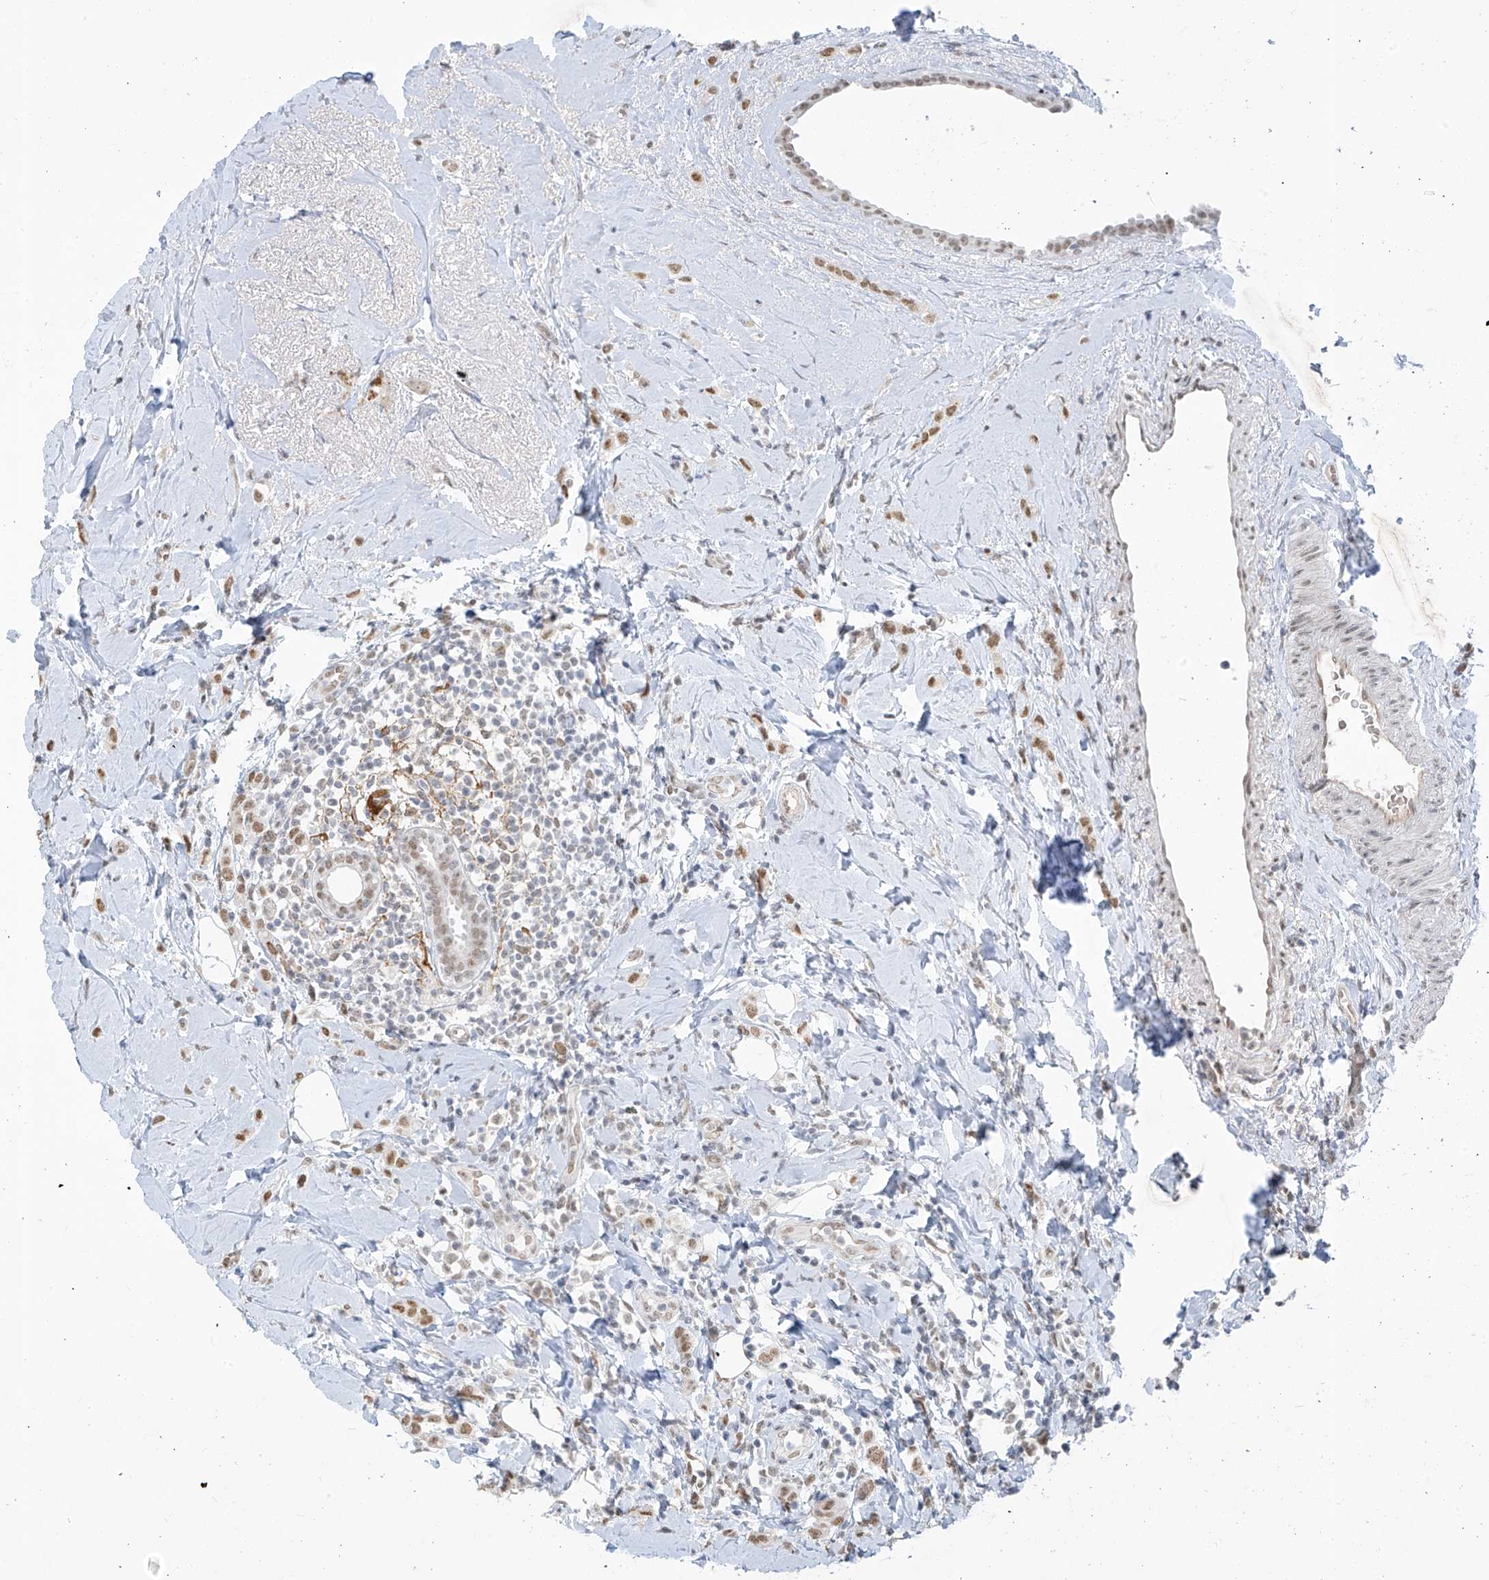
{"staining": {"intensity": "moderate", "quantity": ">75%", "location": "nuclear"}, "tissue": "breast cancer", "cell_type": "Tumor cells", "image_type": "cancer", "snomed": [{"axis": "morphology", "description": "Lobular carcinoma"}, {"axis": "topography", "description": "Breast"}], "caption": "Immunohistochemical staining of breast cancer (lobular carcinoma) exhibits medium levels of moderate nuclear staining in approximately >75% of tumor cells.", "gene": "MCM9", "patient": {"sex": "female", "age": 47}}